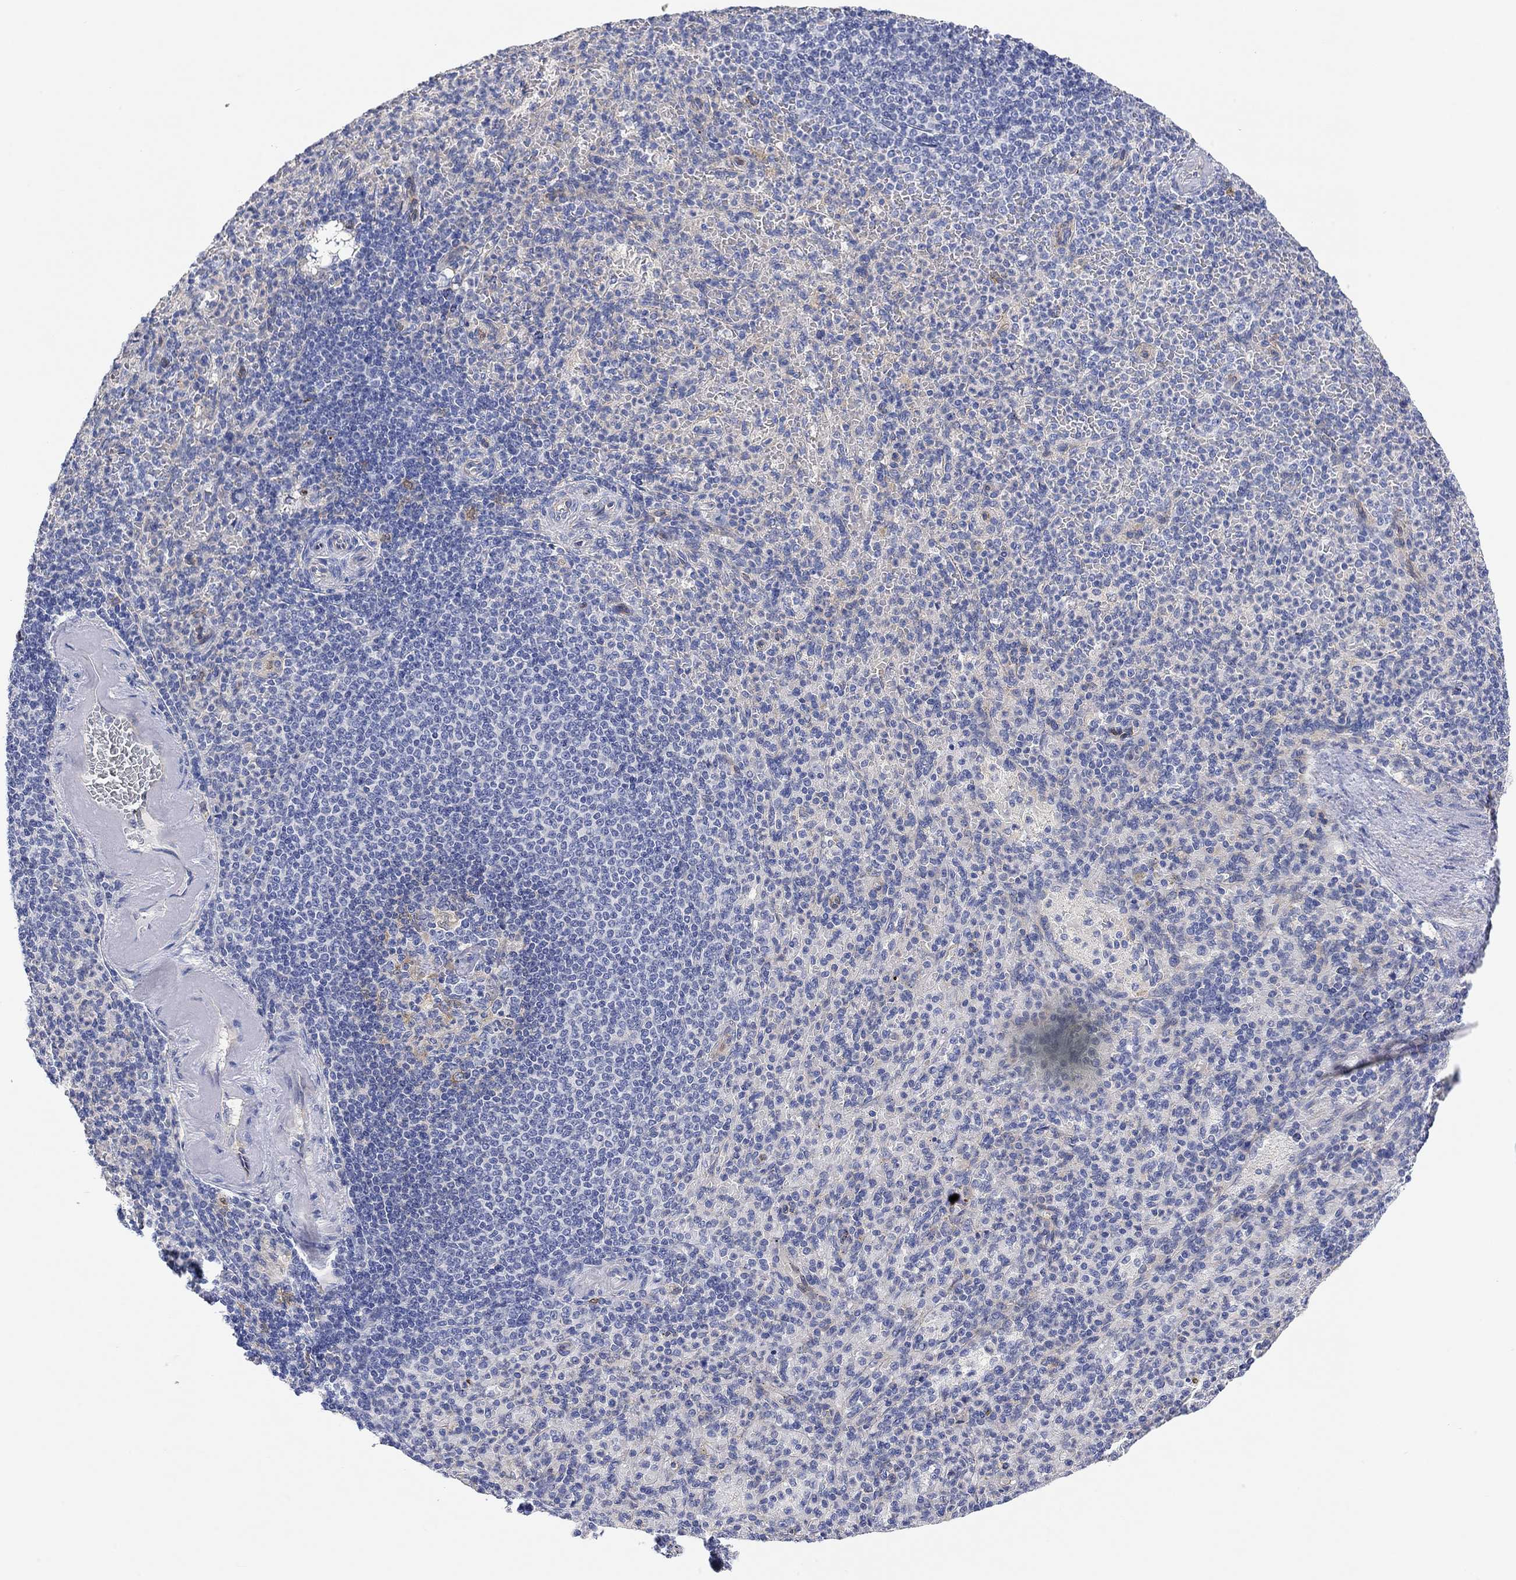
{"staining": {"intensity": "moderate", "quantity": "<25%", "location": "cytoplasmic/membranous"}, "tissue": "spleen", "cell_type": "Cells in red pulp", "image_type": "normal", "snomed": [{"axis": "morphology", "description": "Normal tissue, NOS"}, {"axis": "topography", "description": "Spleen"}], "caption": "A photomicrograph of human spleen stained for a protein shows moderate cytoplasmic/membranous brown staining in cells in red pulp.", "gene": "RGS1", "patient": {"sex": "female", "age": 74}}